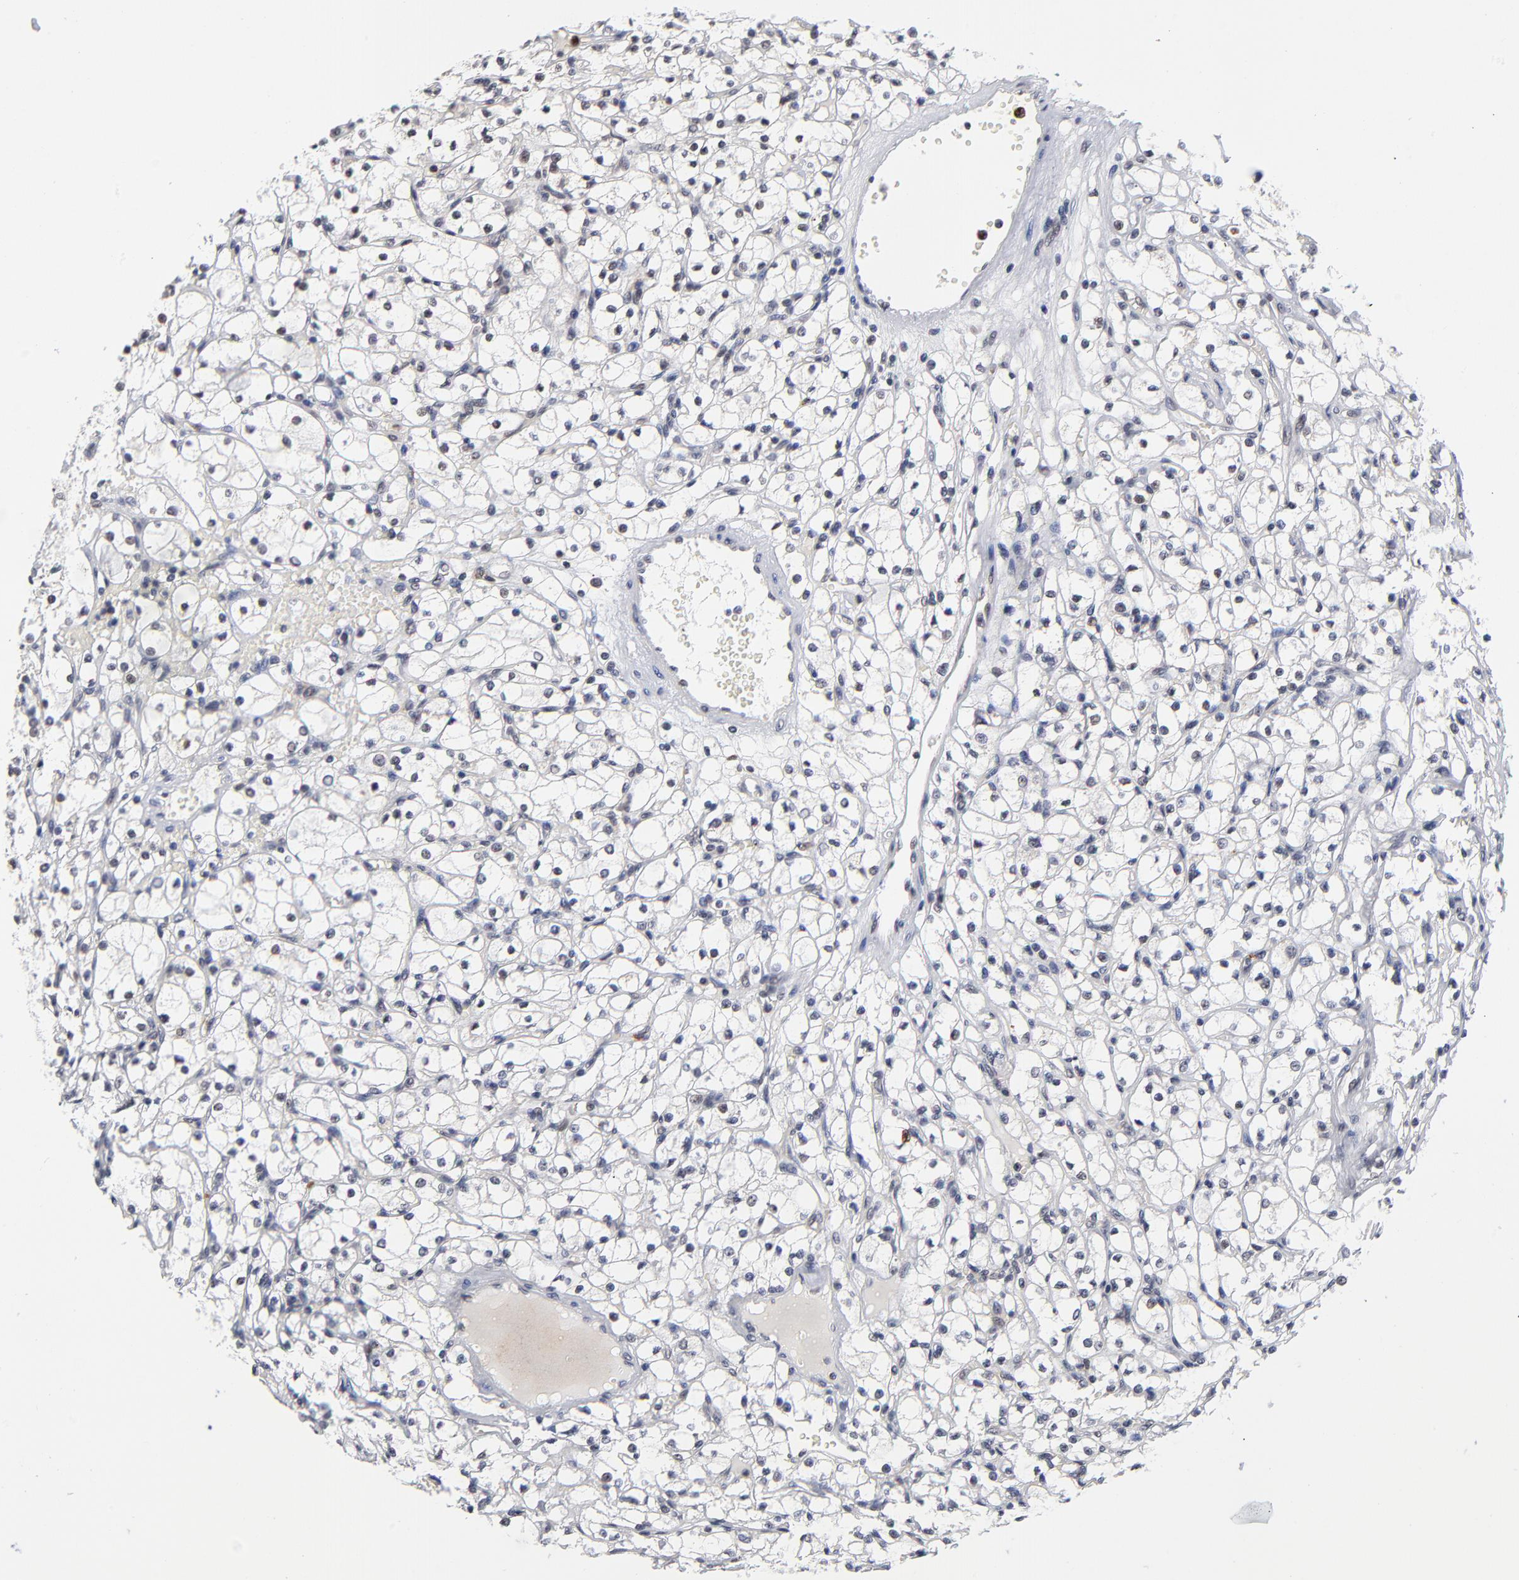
{"staining": {"intensity": "negative", "quantity": "none", "location": "none"}, "tissue": "renal cancer", "cell_type": "Tumor cells", "image_type": "cancer", "snomed": [{"axis": "morphology", "description": "Adenocarcinoma, NOS"}, {"axis": "topography", "description": "Kidney"}], "caption": "Immunohistochemistry (IHC) photomicrograph of neoplastic tissue: renal cancer stained with DAB (3,3'-diaminobenzidine) reveals no significant protein expression in tumor cells. (Brightfield microscopy of DAB (3,3'-diaminobenzidine) IHC at high magnification).", "gene": "ZNF419", "patient": {"sex": "male", "age": 61}}